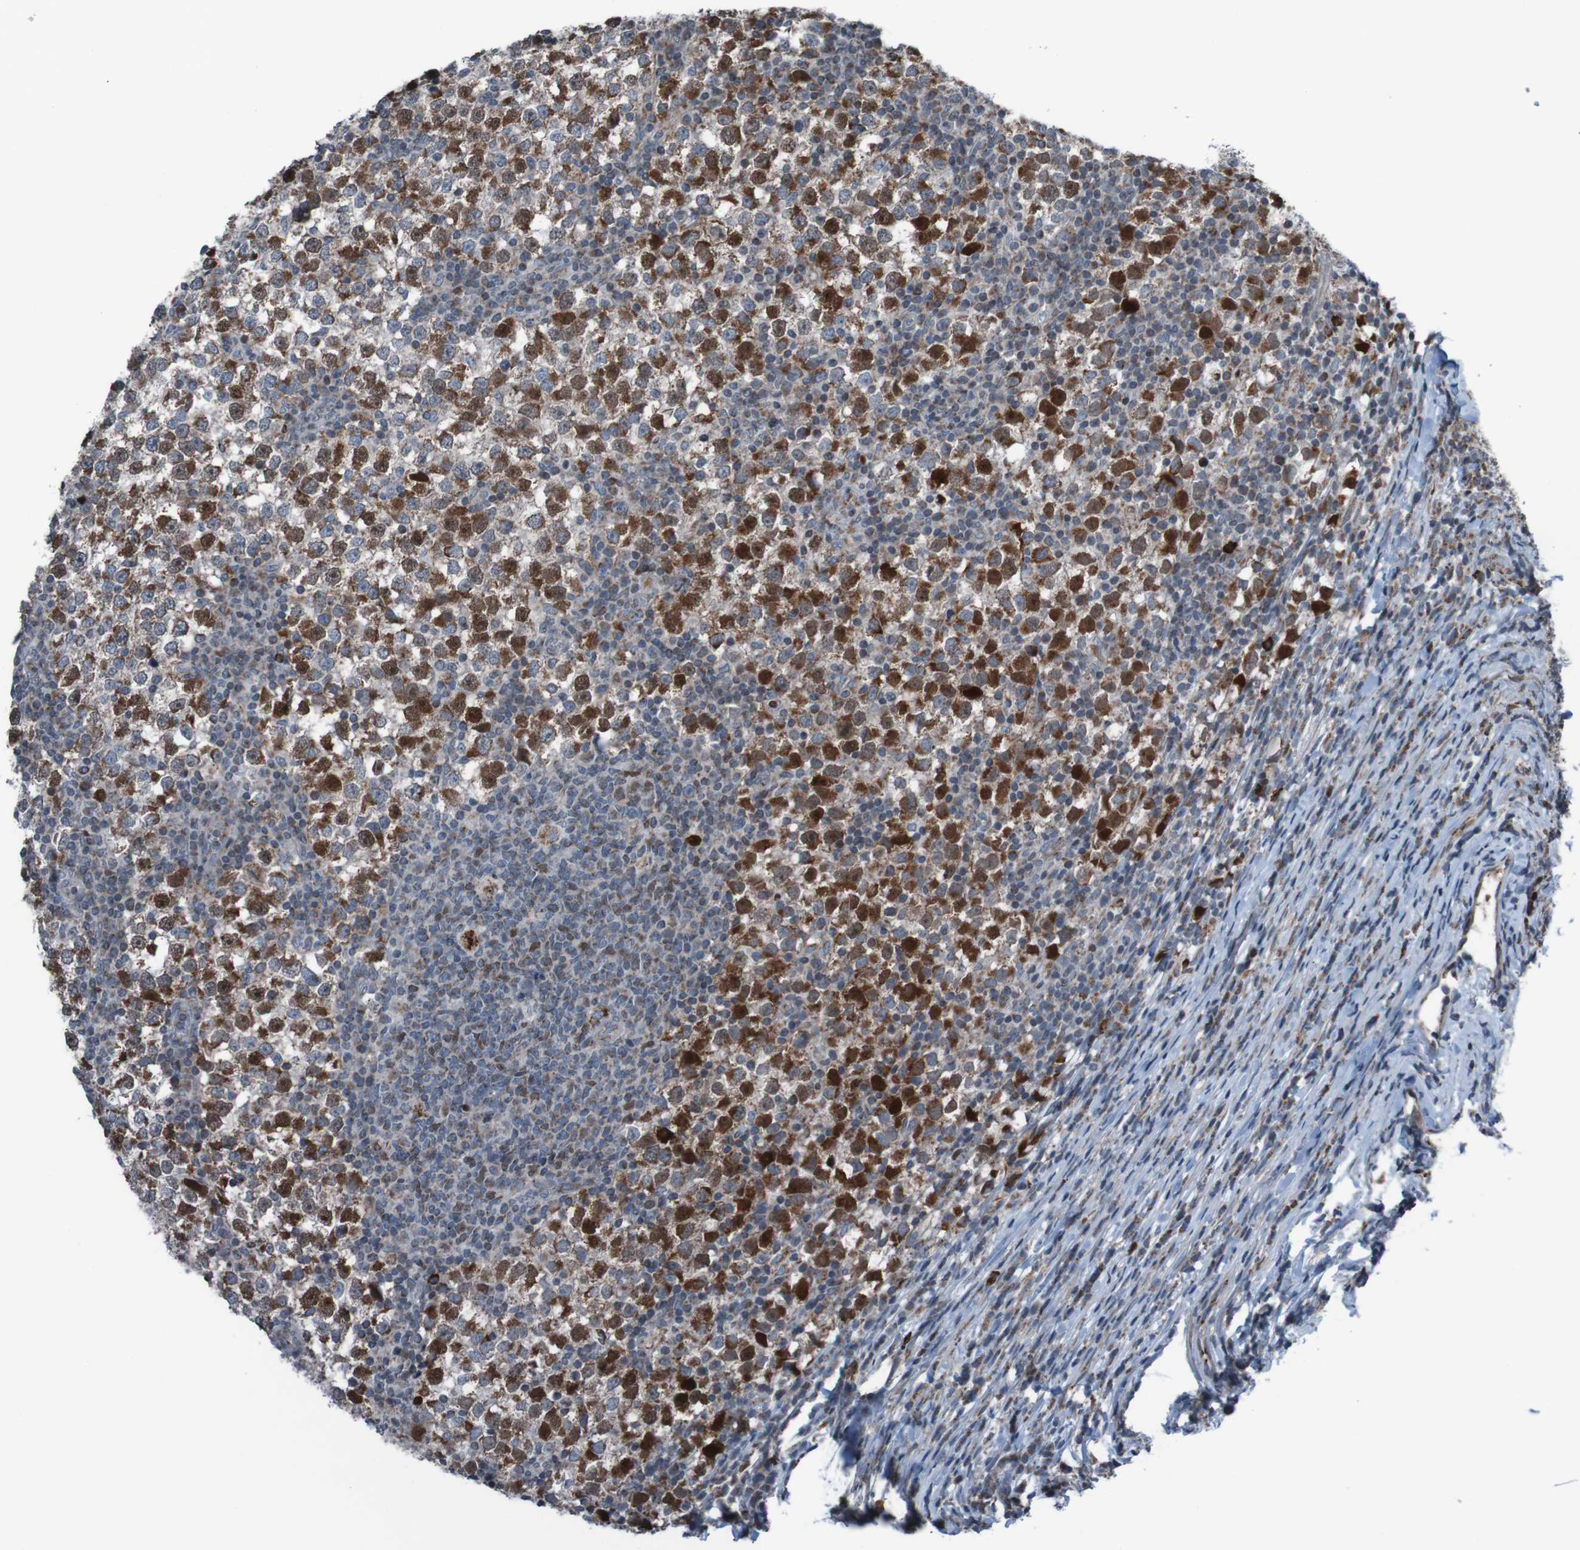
{"staining": {"intensity": "strong", "quantity": "25%-75%", "location": "cytoplasmic/membranous,nuclear"}, "tissue": "testis cancer", "cell_type": "Tumor cells", "image_type": "cancer", "snomed": [{"axis": "morphology", "description": "Seminoma, NOS"}, {"axis": "topography", "description": "Testis"}], "caption": "DAB (3,3'-diaminobenzidine) immunohistochemical staining of testis cancer demonstrates strong cytoplasmic/membranous and nuclear protein expression in about 25%-75% of tumor cells.", "gene": "UNG", "patient": {"sex": "male", "age": 65}}